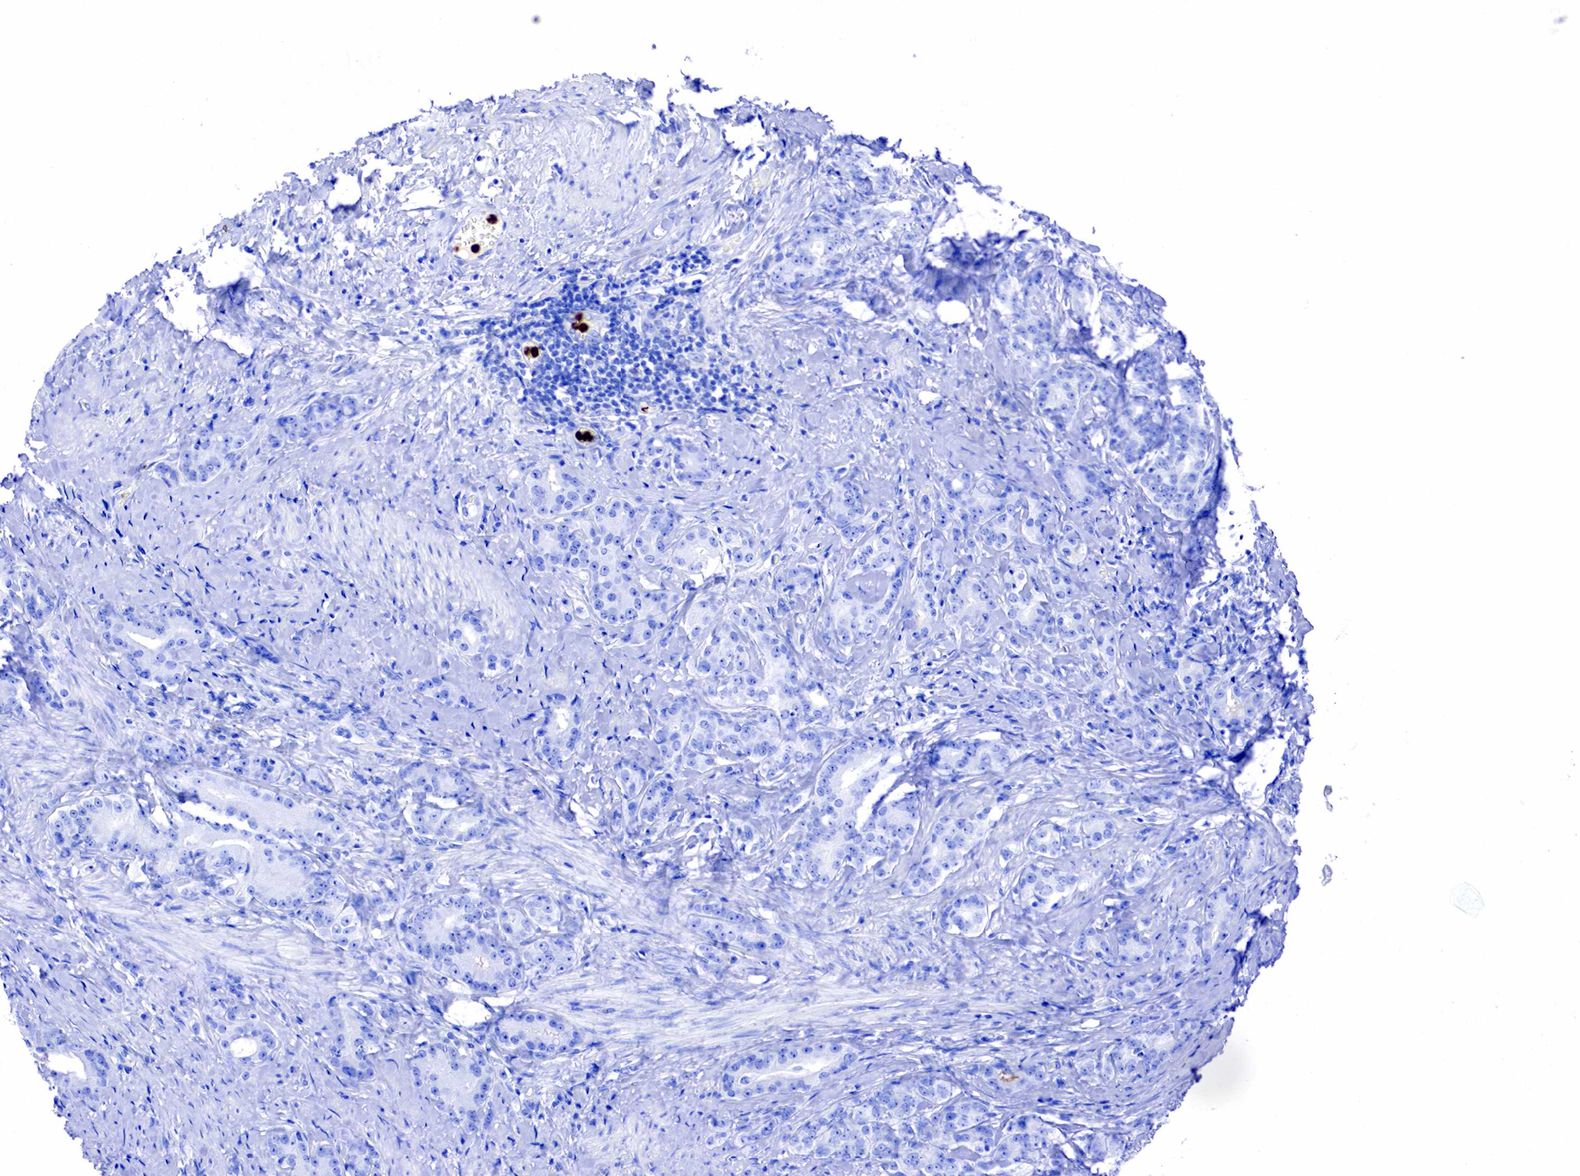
{"staining": {"intensity": "negative", "quantity": "none", "location": "none"}, "tissue": "prostate cancer", "cell_type": "Tumor cells", "image_type": "cancer", "snomed": [{"axis": "morphology", "description": "Adenocarcinoma, Medium grade"}, {"axis": "topography", "description": "Prostate"}], "caption": "Prostate cancer was stained to show a protein in brown. There is no significant expression in tumor cells. Brightfield microscopy of immunohistochemistry (IHC) stained with DAB (brown) and hematoxylin (blue), captured at high magnification.", "gene": "FUT4", "patient": {"sex": "male", "age": 59}}